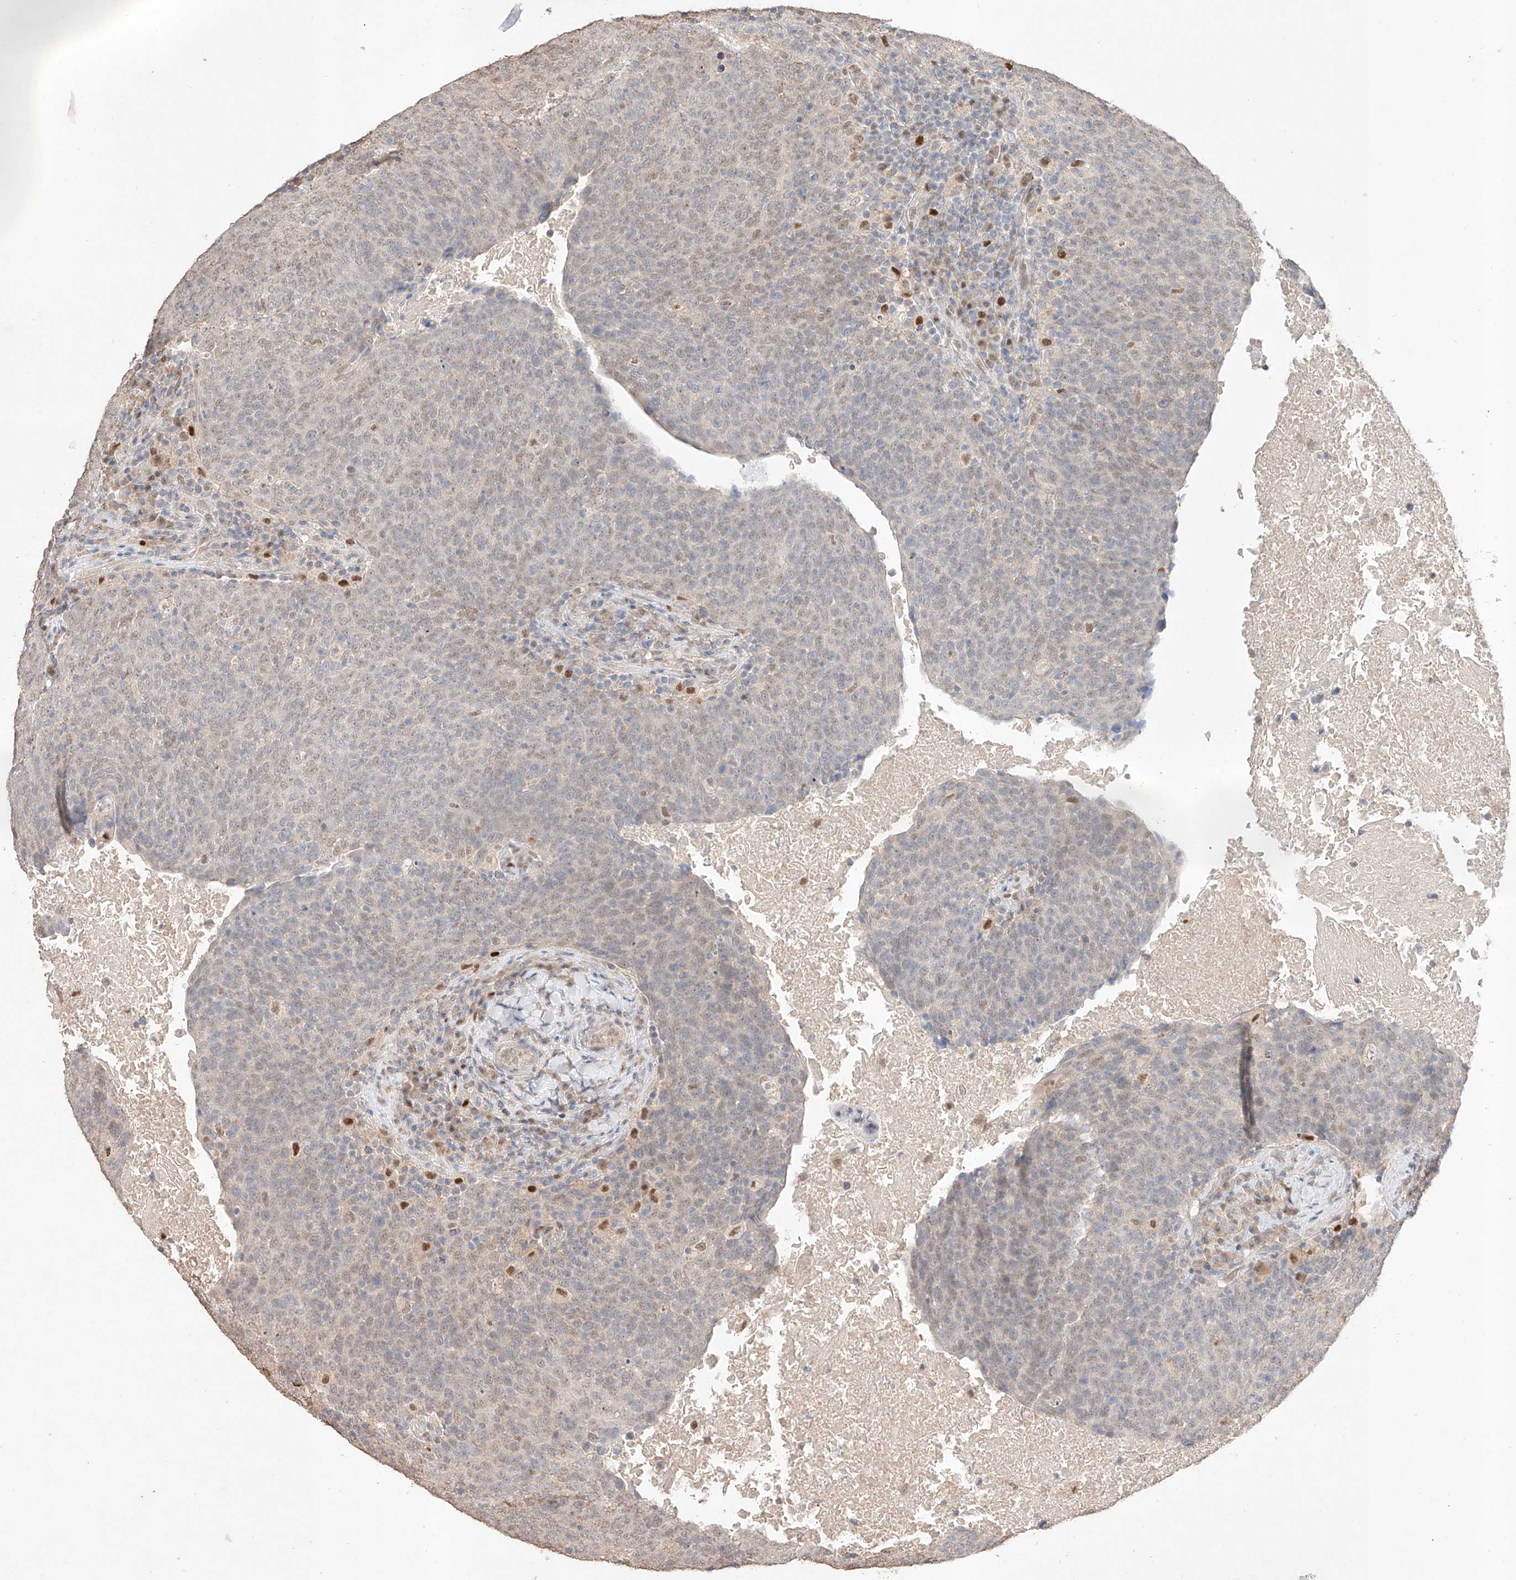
{"staining": {"intensity": "weak", "quantity": "25%-75%", "location": "nuclear"}, "tissue": "head and neck cancer", "cell_type": "Tumor cells", "image_type": "cancer", "snomed": [{"axis": "morphology", "description": "Squamous cell carcinoma, NOS"}, {"axis": "morphology", "description": "Squamous cell carcinoma, metastatic, NOS"}, {"axis": "topography", "description": "Lymph node"}, {"axis": "topography", "description": "Head-Neck"}], "caption": "There is low levels of weak nuclear positivity in tumor cells of metastatic squamous cell carcinoma (head and neck), as demonstrated by immunohistochemical staining (brown color).", "gene": "APIP", "patient": {"sex": "male", "age": 62}}